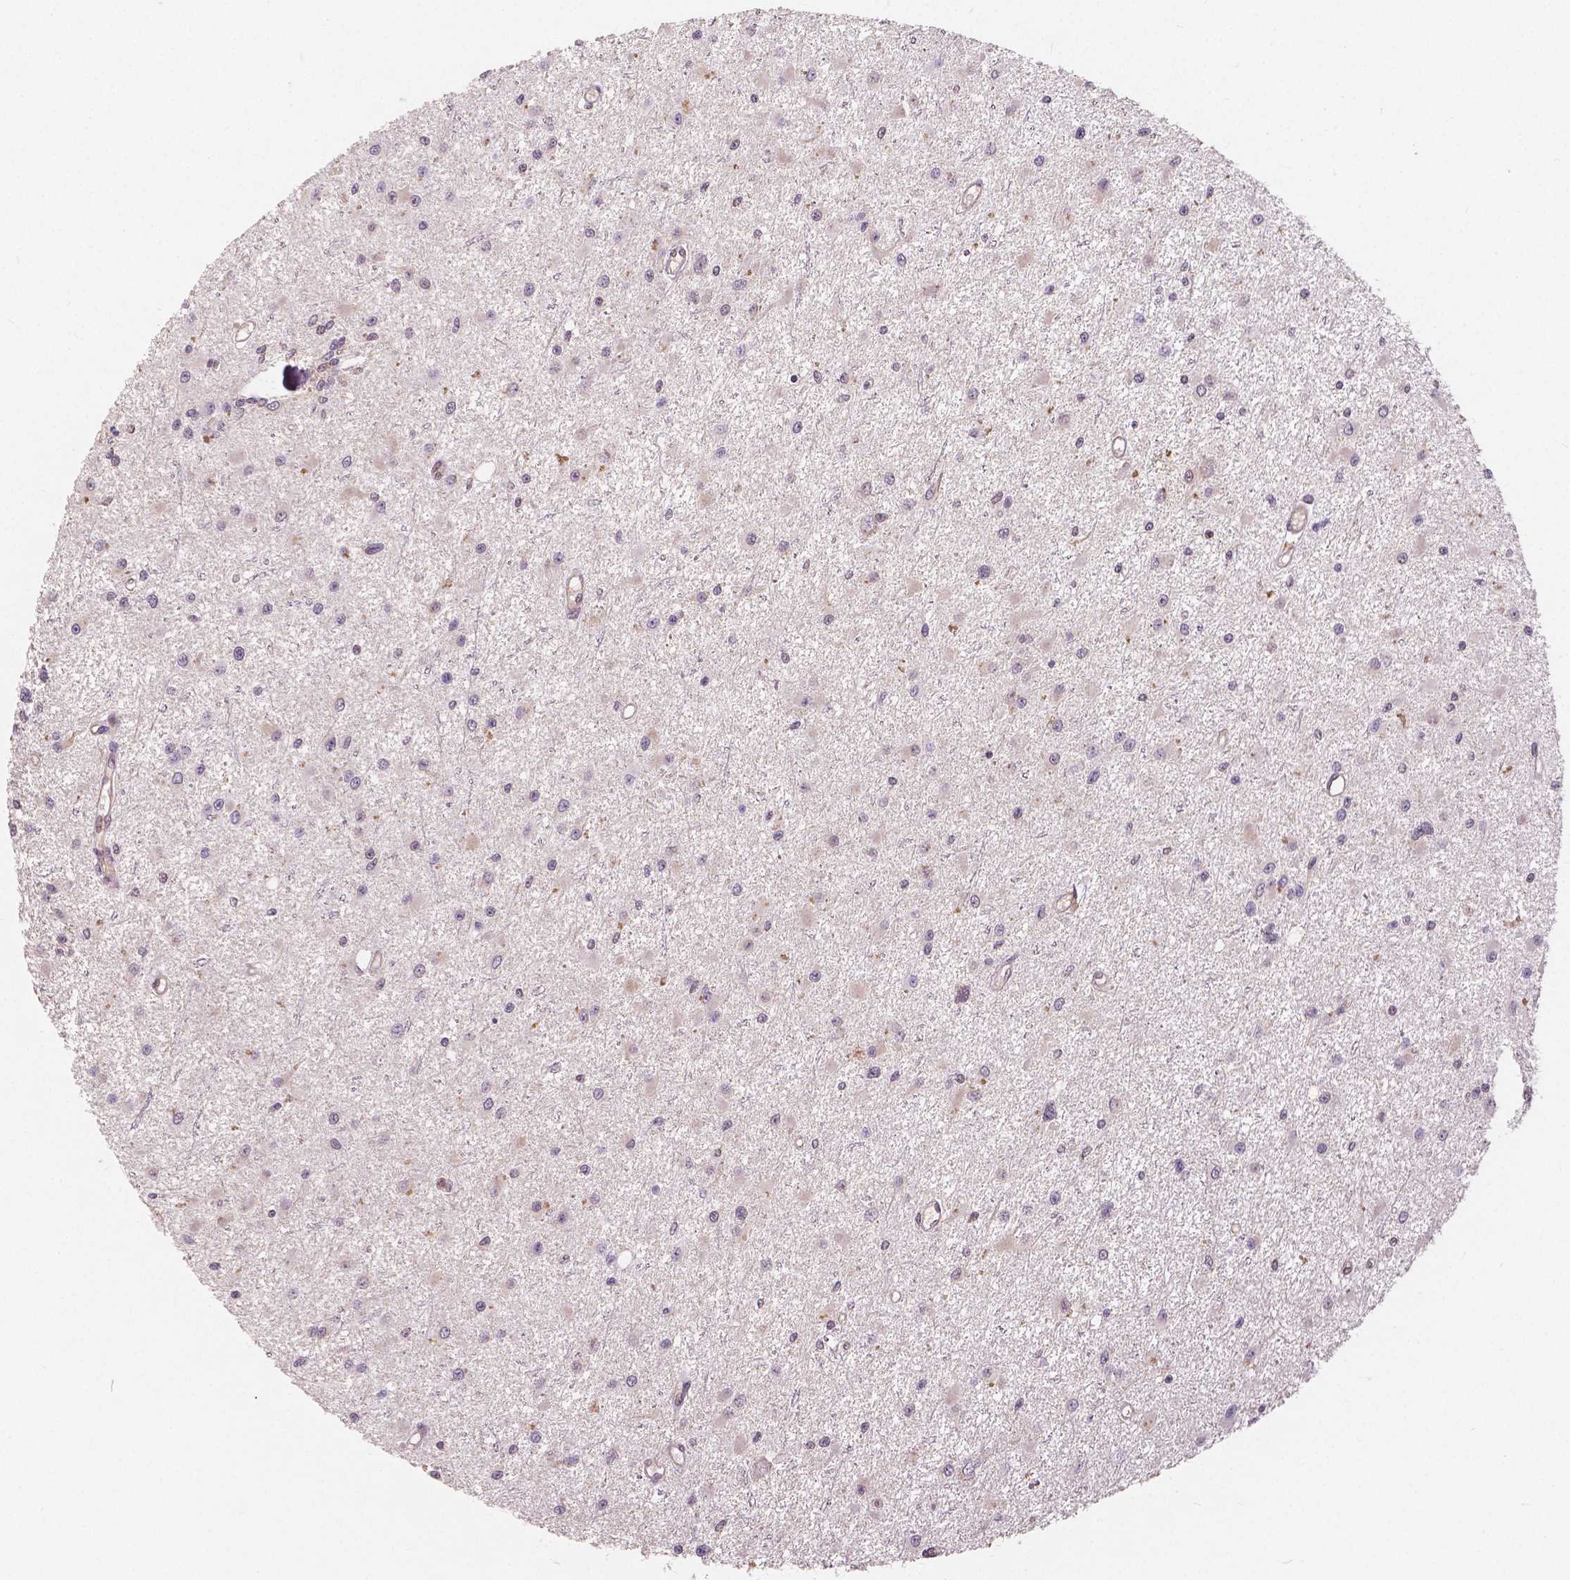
{"staining": {"intensity": "negative", "quantity": "none", "location": "none"}, "tissue": "glioma", "cell_type": "Tumor cells", "image_type": "cancer", "snomed": [{"axis": "morphology", "description": "Glioma, malignant, High grade"}, {"axis": "topography", "description": "Brain"}], "caption": "This is a micrograph of IHC staining of high-grade glioma (malignant), which shows no staining in tumor cells. The staining is performed using DAB (3,3'-diaminobenzidine) brown chromogen with nuclei counter-stained in using hematoxylin.", "gene": "NAPRT", "patient": {"sex": "male", "age": 54}}